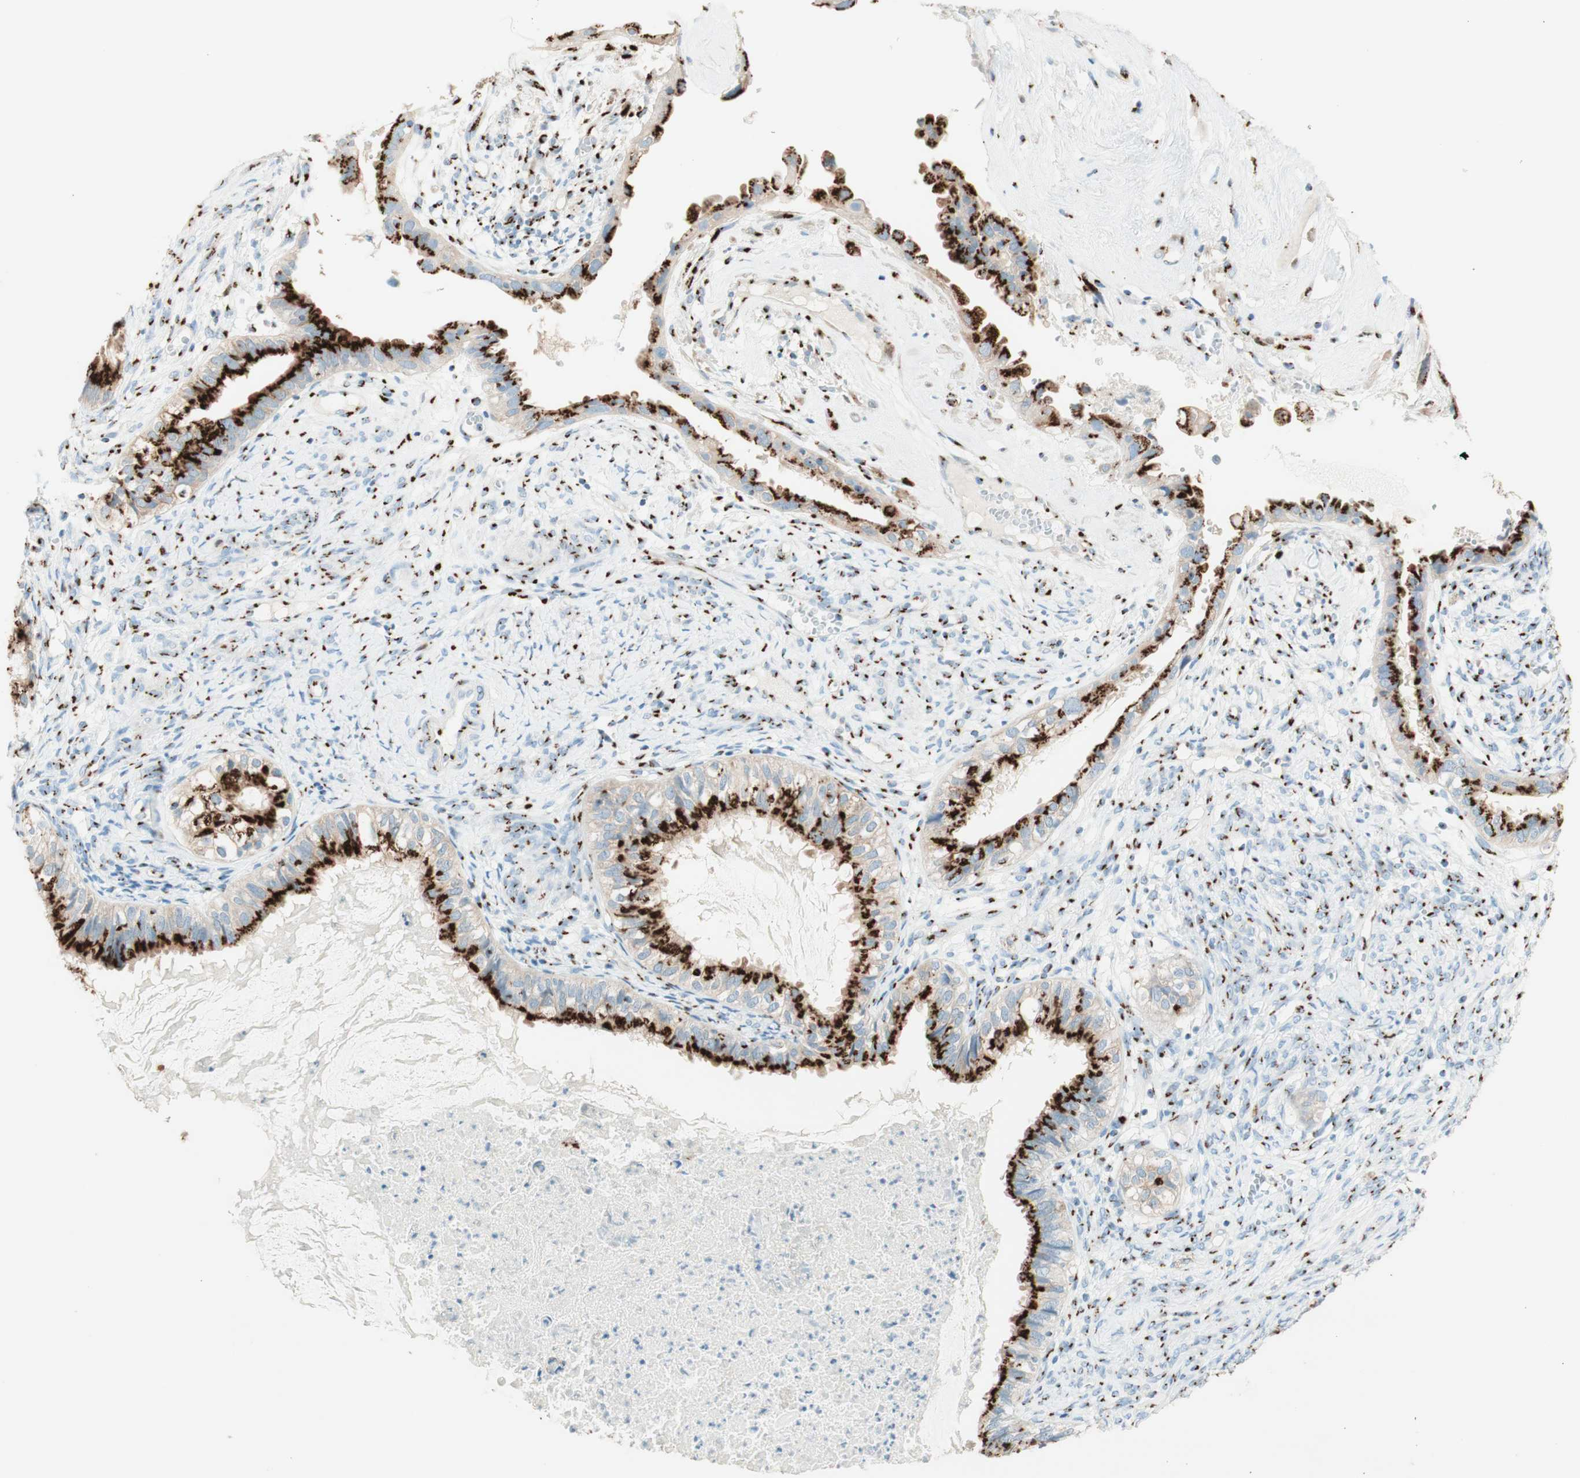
{"staining": {"intensity": "strong", "quantity": ">75%", "location": "cytoplasmic/membranous"}, "tissue": "cervical cancer", "cell_type": "Tumor cells", "image_type": "cancer", "snomed": [{"axis": "morphology", "description": "Normal tissue, NOS"}, {"axis": "morphology", "description": "Adenocarcinoma, NOS"}, {"axis": "topography", "description": "Cervix"}, {"axis": "topography", "description": "Endometrium"}], "caption": "Strong cytoplasmic/membranous protein expression is appreciated in about >75% of tumor cells in cervical cancer. The staining was performed using DAB, with brown indicating positive protein expression. Nuclei are stained blue with hematoxylin.", "gene": "GOLGB1", "patient": {"sex": "female", "age": 86}}